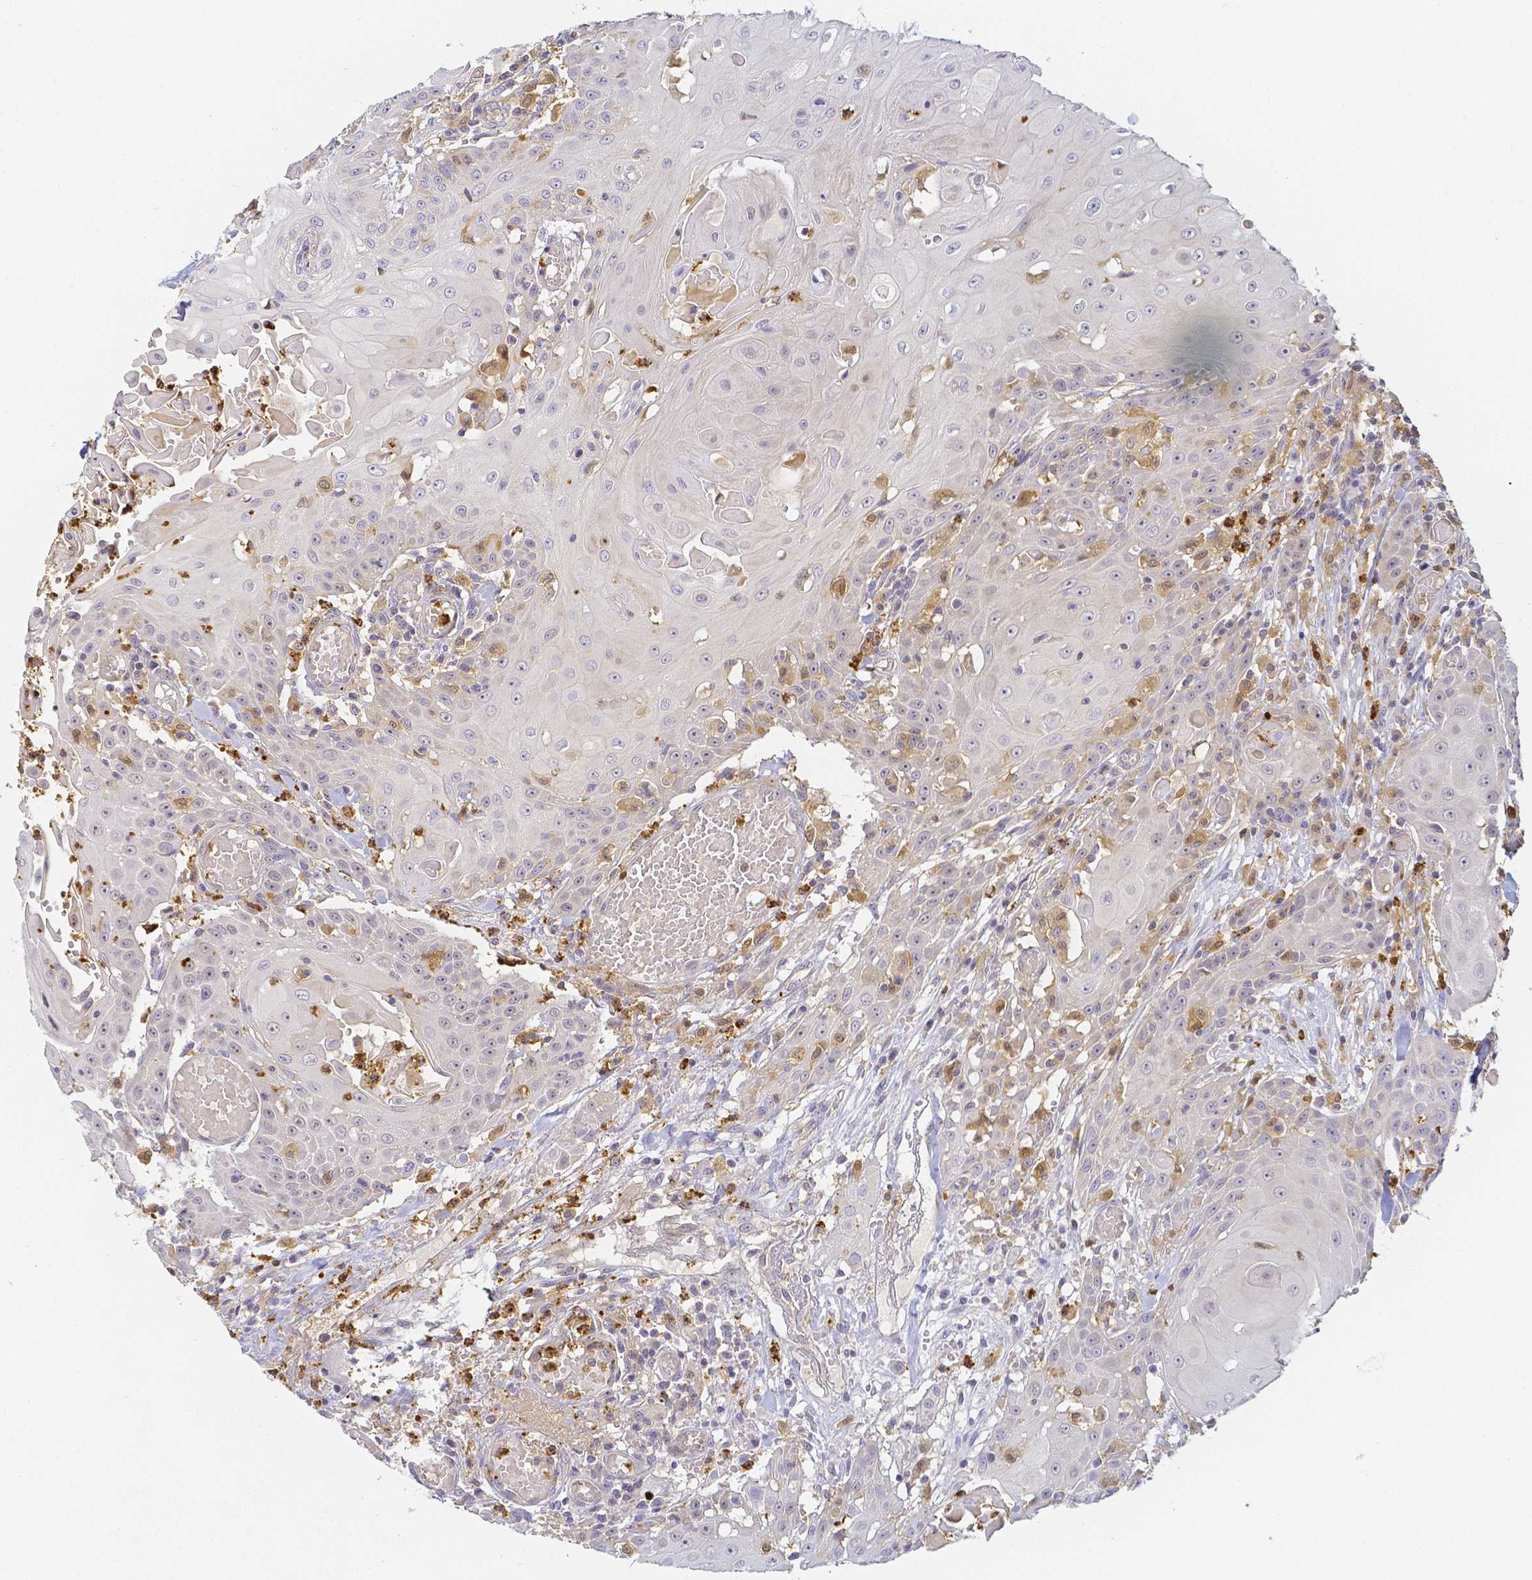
{"staining": {"intensity": "negative", "quantity": "none", "location": "none"}, "tissue": "head and neck cancer", "cell_type": "Tumor cells", "image_type": "cancer", "snomed": [{"axis": "morphology", "description": "Normal tissue, NOS"}, {"axis": "morphology", "description": "Squamous cell carcinoma, NOS"}, {"axis": "topography", "description": "Oral tissue"}, {"axis": "topography", "description": "Head-Neck"}], "caption": "Protein analysis of head and neck cancer (squamous cell carcinoma) reveals no significant positivity in tumor cells.", "gene": "KCNH1", "patient": {"sex": "female", "age": 55}}